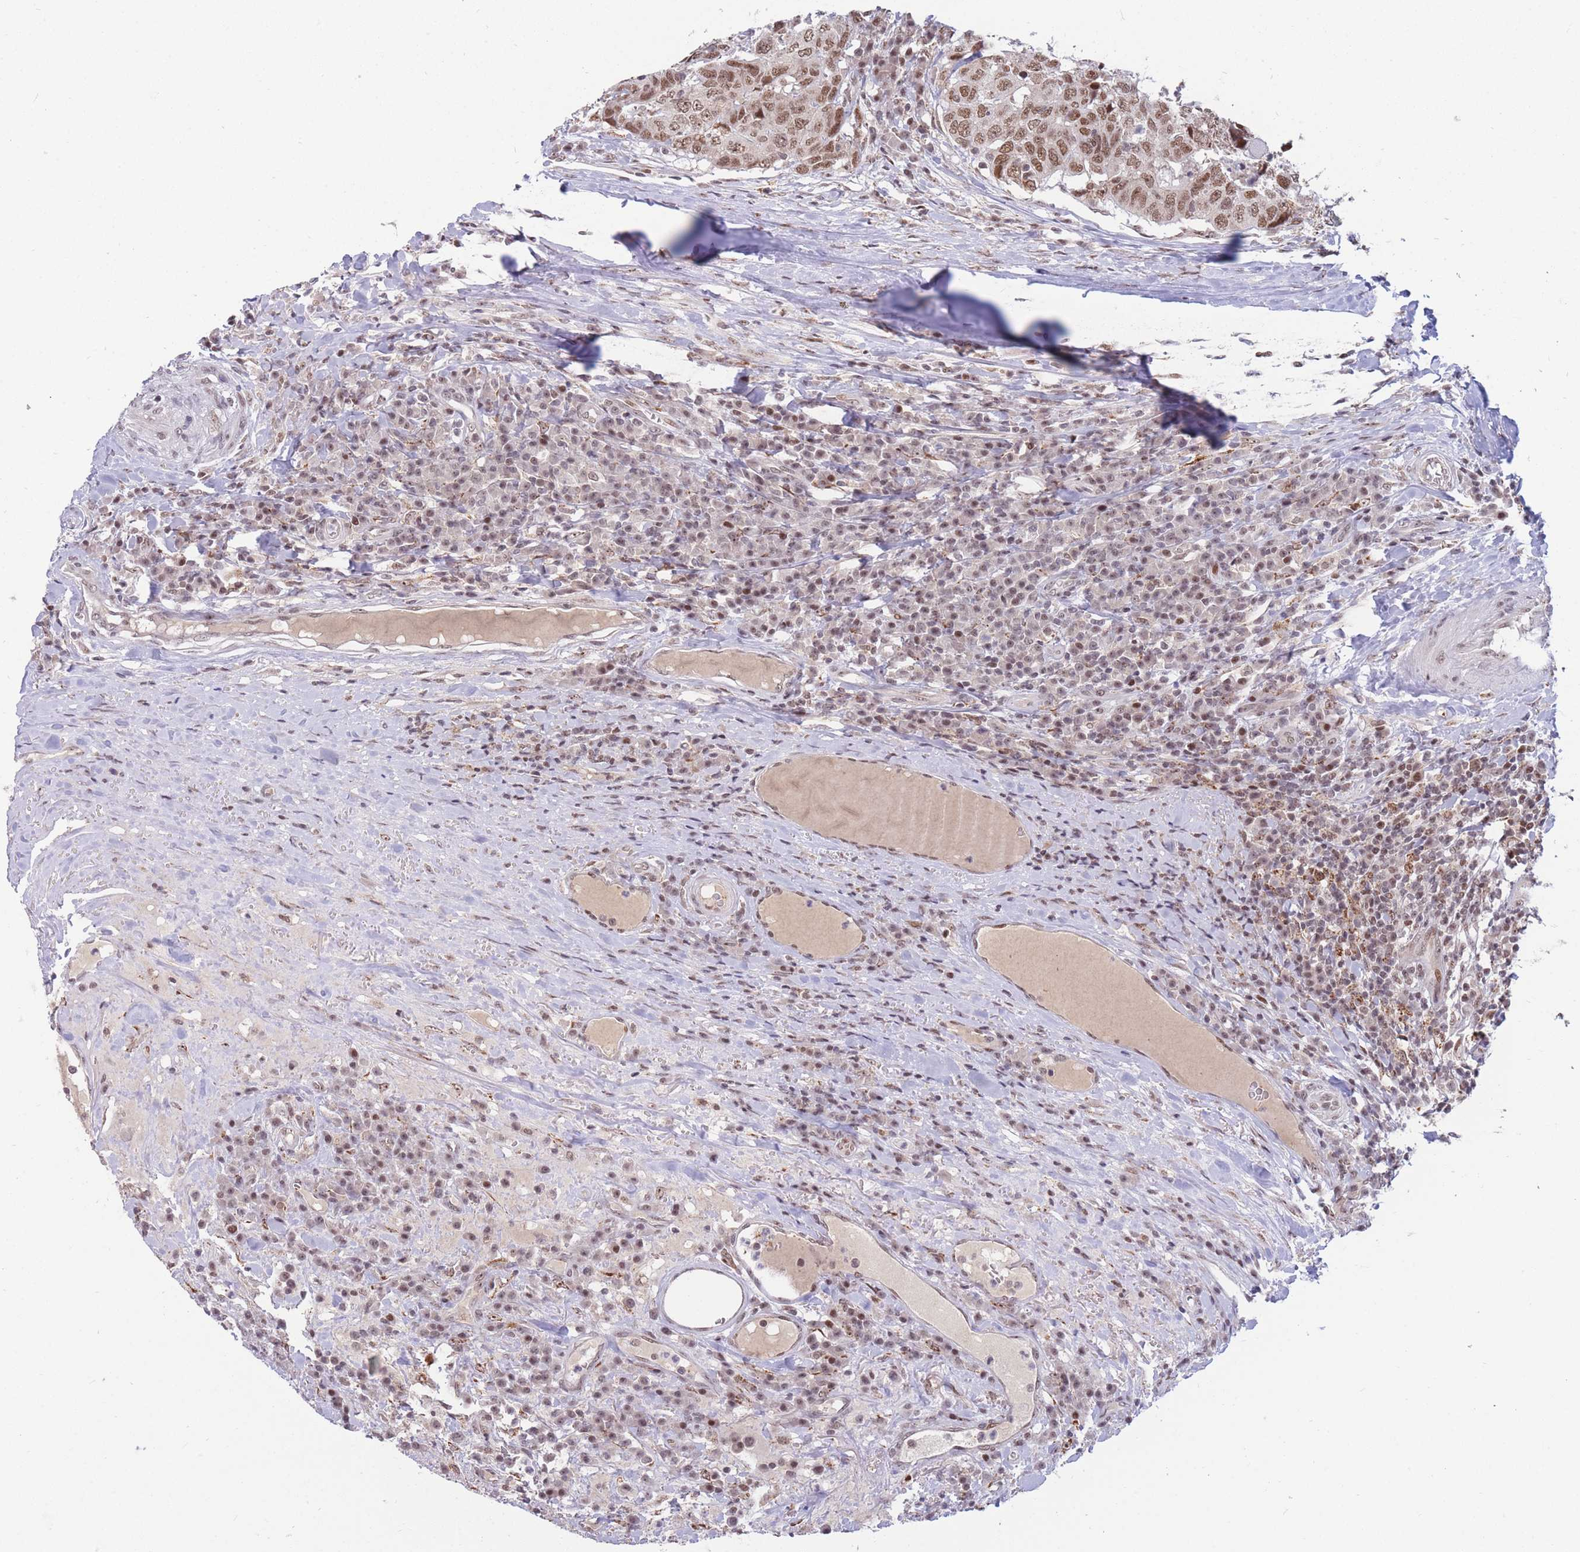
{"staining": {"intensity": "moderate", "quantity": ">75%", "location": "nuclear"}, "tissue": "head and neck cancer", "cell_type": "Tumor cells", "image_type": "cancer", "snomed": [{"axis": "morphology", "description": "Squamous cell carcinoma, NOS"}, {"axis": "topography", "description": "Head-Neck"}], "caption": "Tumor cells display medium levels of moderate nuclear expression in about >75% of cells in human head and neck cancer.", "gene": "TARBP2", "patient": {"sex": "male", "age": 66}}